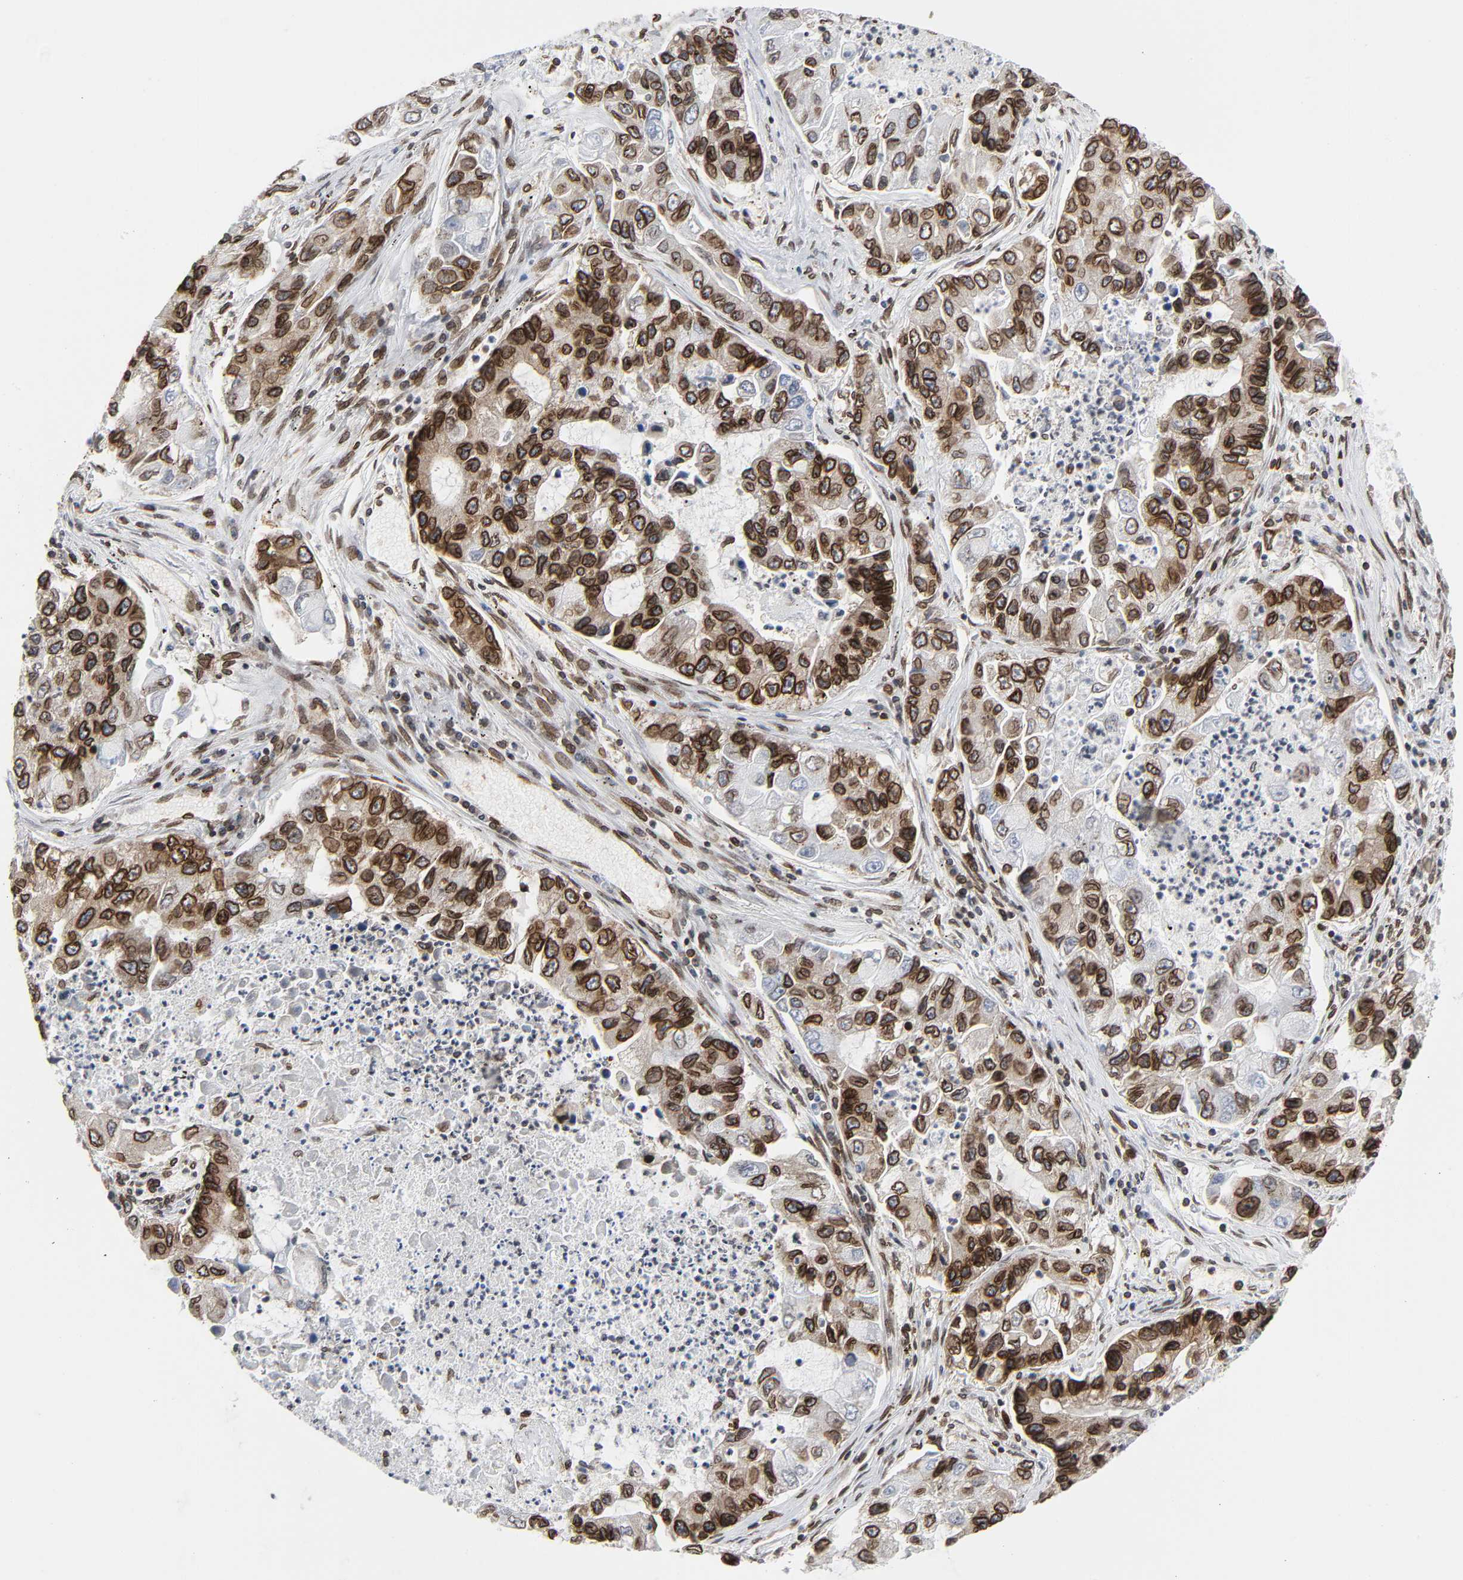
{"staining": {"intensity": "strong", "quantity": "25%-75%", "location": "cytoplasmic/membranous,nuclear"}, "tissue": "lung cancer", "cell_type": "Tumor cells", "image_type": "cancer", "snomed": [{"axis": "morphology", "description": "Adenocarcinoma, NOS"}, {"axis": "topography", "description": "Lung"}], "caption": "Immunohistochemical staining of human lung adenocarcinoma demonstrates high levels of strong cytoplasmic/membranous and nuclear positivity in about 25%-75% of tumor cells.", "gene": "RANGAP1", "patient": {"sex": "female", "age": 51}}